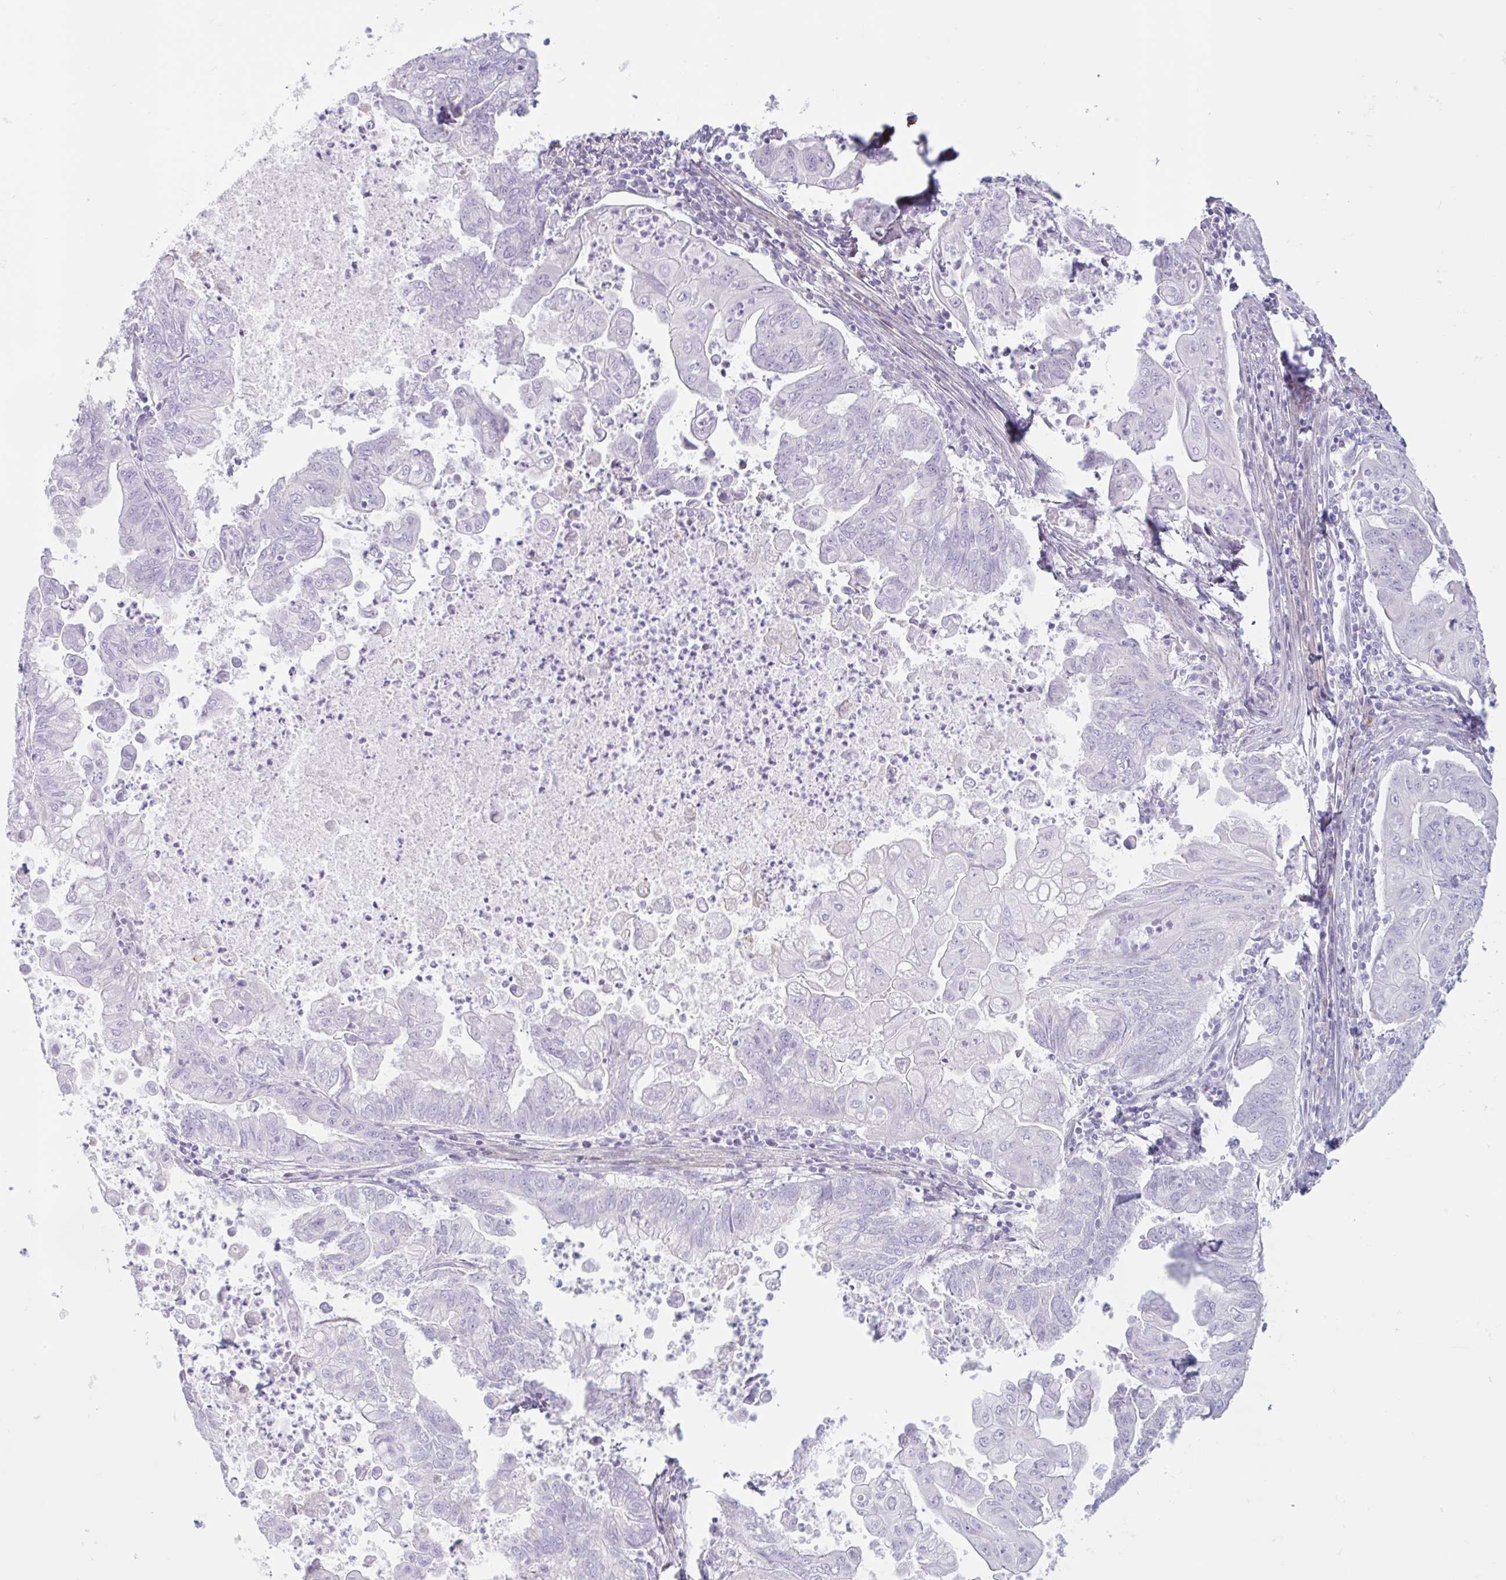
{"staining": {"intensity": "negative", "quantity": "none", "location": "none"}, "tissue": "stomach cancer", "cell_type": "Tumor cells", "image_type": "cancer", "snomed": [{"axis": "morphology", "description": "Adenocarcinoma, NOS"}, {"axis": "topography", "description": "Stomach, upper"}], "caption": "High power microscopy micrograph of an immunohistochemistry image of adenocarcinoma (stomach), revealing no significant positivity in tumor cells.", "gene": "MYH10", "patient": {"sex": "male", "age": 80}}